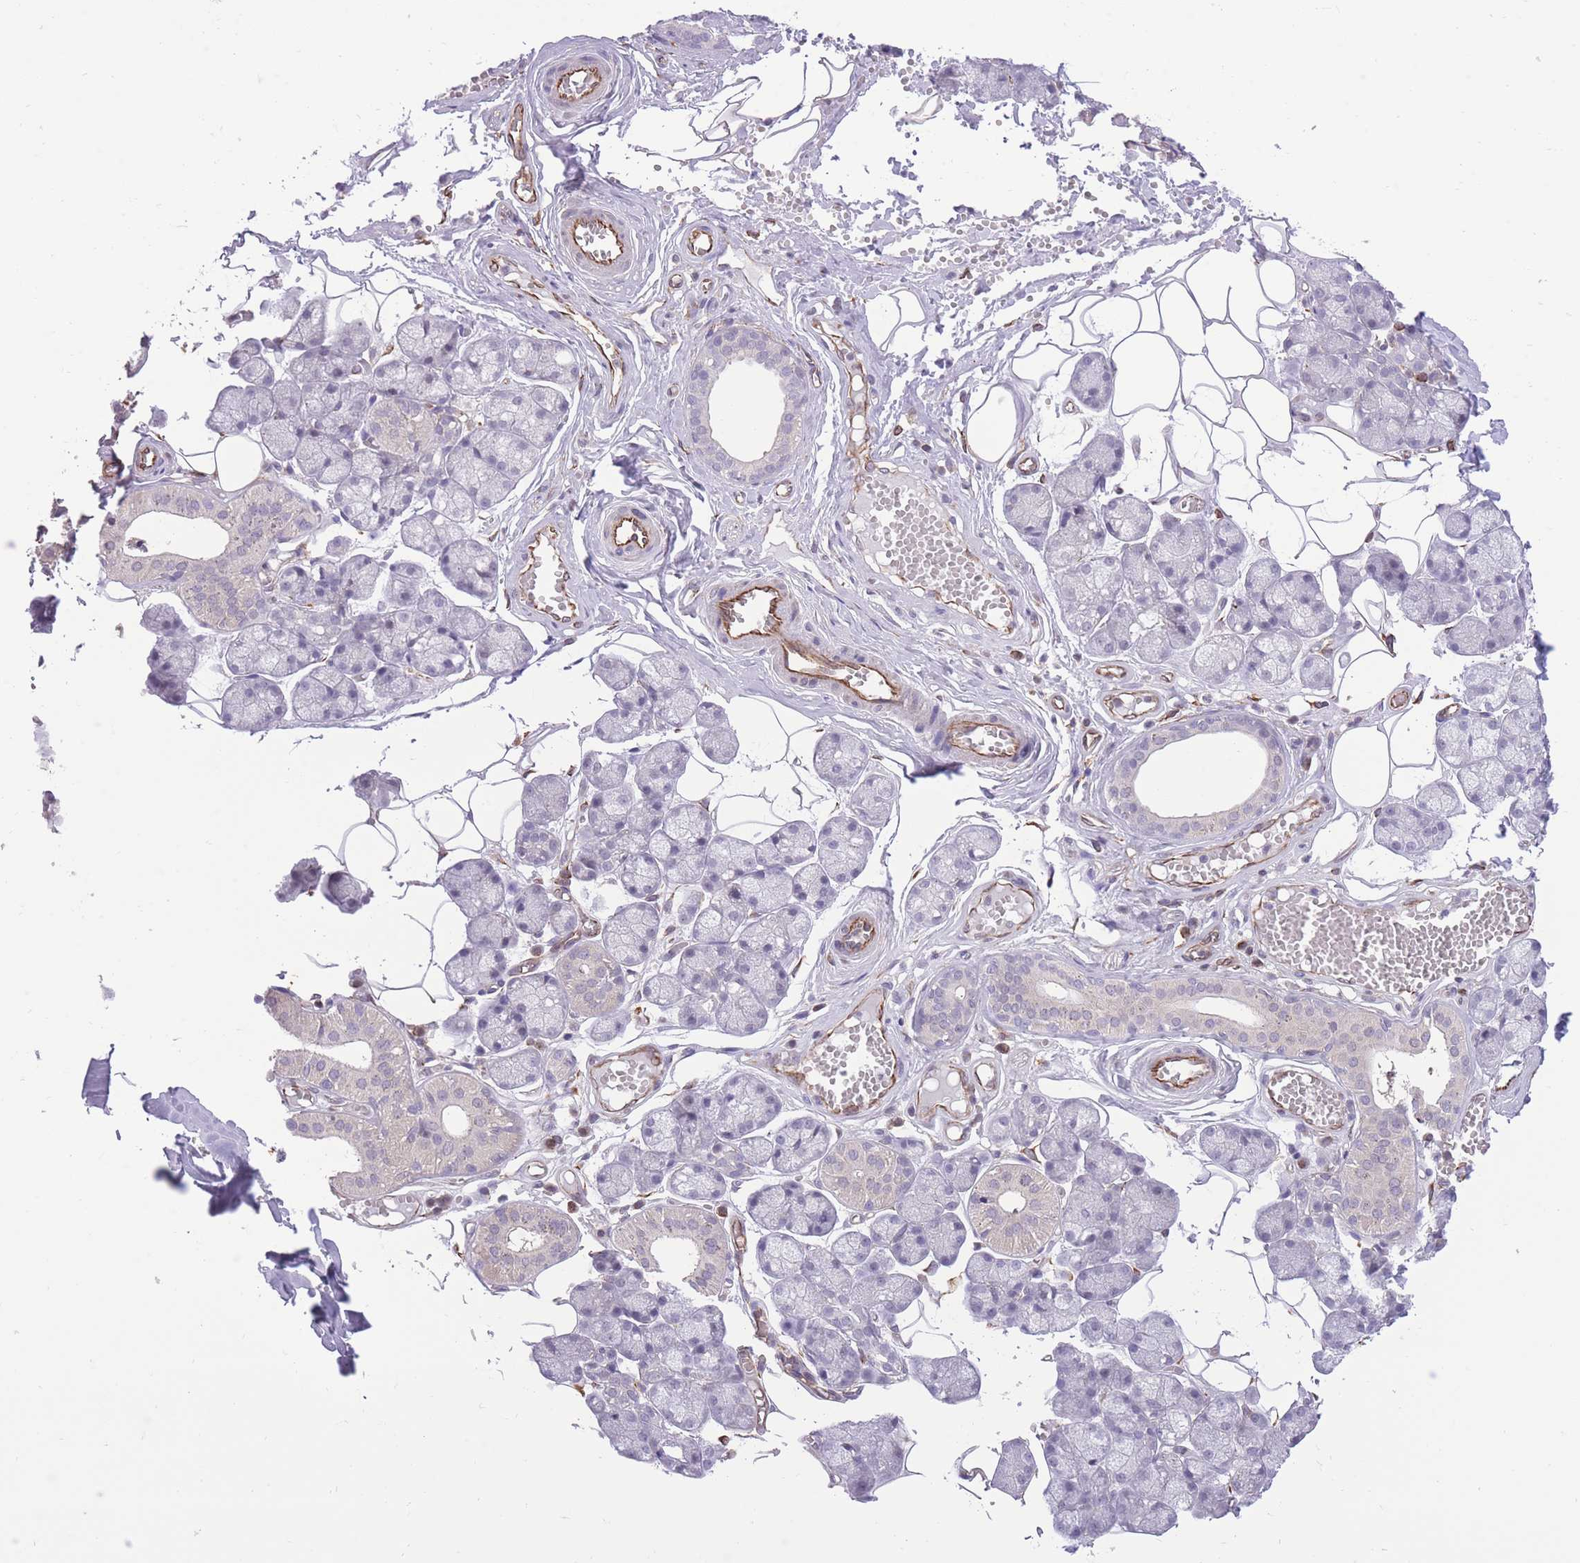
{"staining": {"intensity": "weak", "quantity": "<25%", "location": "nuclear"}, "tissue": "salivary gland", "cell_type": "Glandular cells", "image_type": "normal", "snomed": [{"axis": "morphology", "description": "Normal tissue, NOS"}, {"axis": "topography", "description": "Salivary gland"}], "caption": "The immunohistochemistry photomicrograph has no significant staining in glandular cells of salivary gland. Nuclei are stained in blue.", "gene": "ELL", "patient": {"sex": "male", "age": 62}}